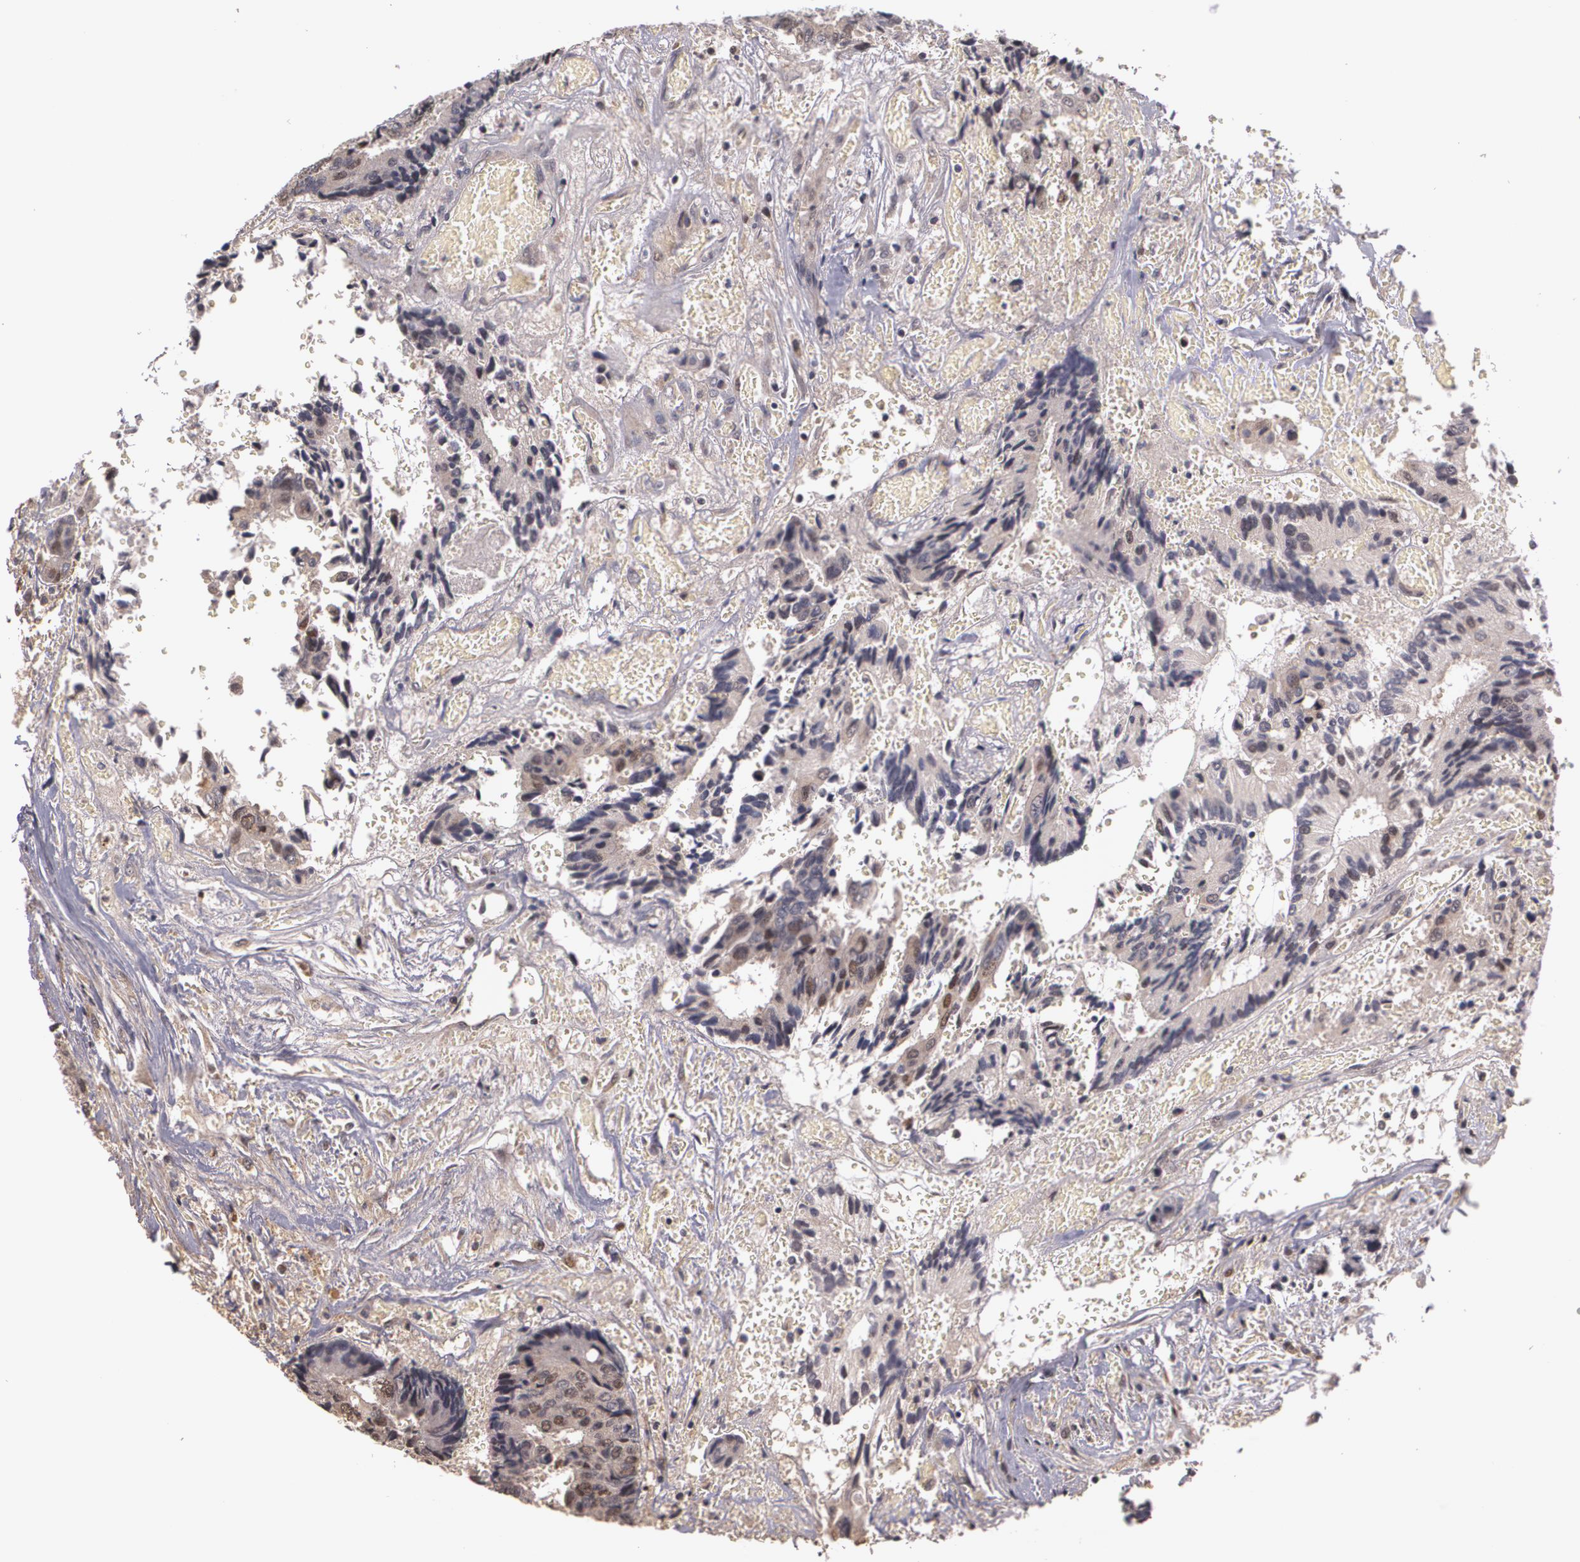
{"staining": {"intensity": "moderate", "quantity": "25%-75%", "location": "nuclear"}, "tissue": "colorectal cancer", "cell_type": "Tumor cells", "image_type": "cancer", "snomed": [{"axis": "morphology", "description": "Adenocarcinoma, NOS"}, {"axis": "topography", "description": "Rectum"}], "caption": "Immunohistochemistry histopathology image of neoplastic tissue: human colorectal adenocarcinoma stained using IHC shows medium levels of moderate protein expression localized specifically in the nuclear of tumor cells, appearing as a nuclear brown color.", "gene": "BRCA1", "patient": {"sex": "male", "age": 55}}